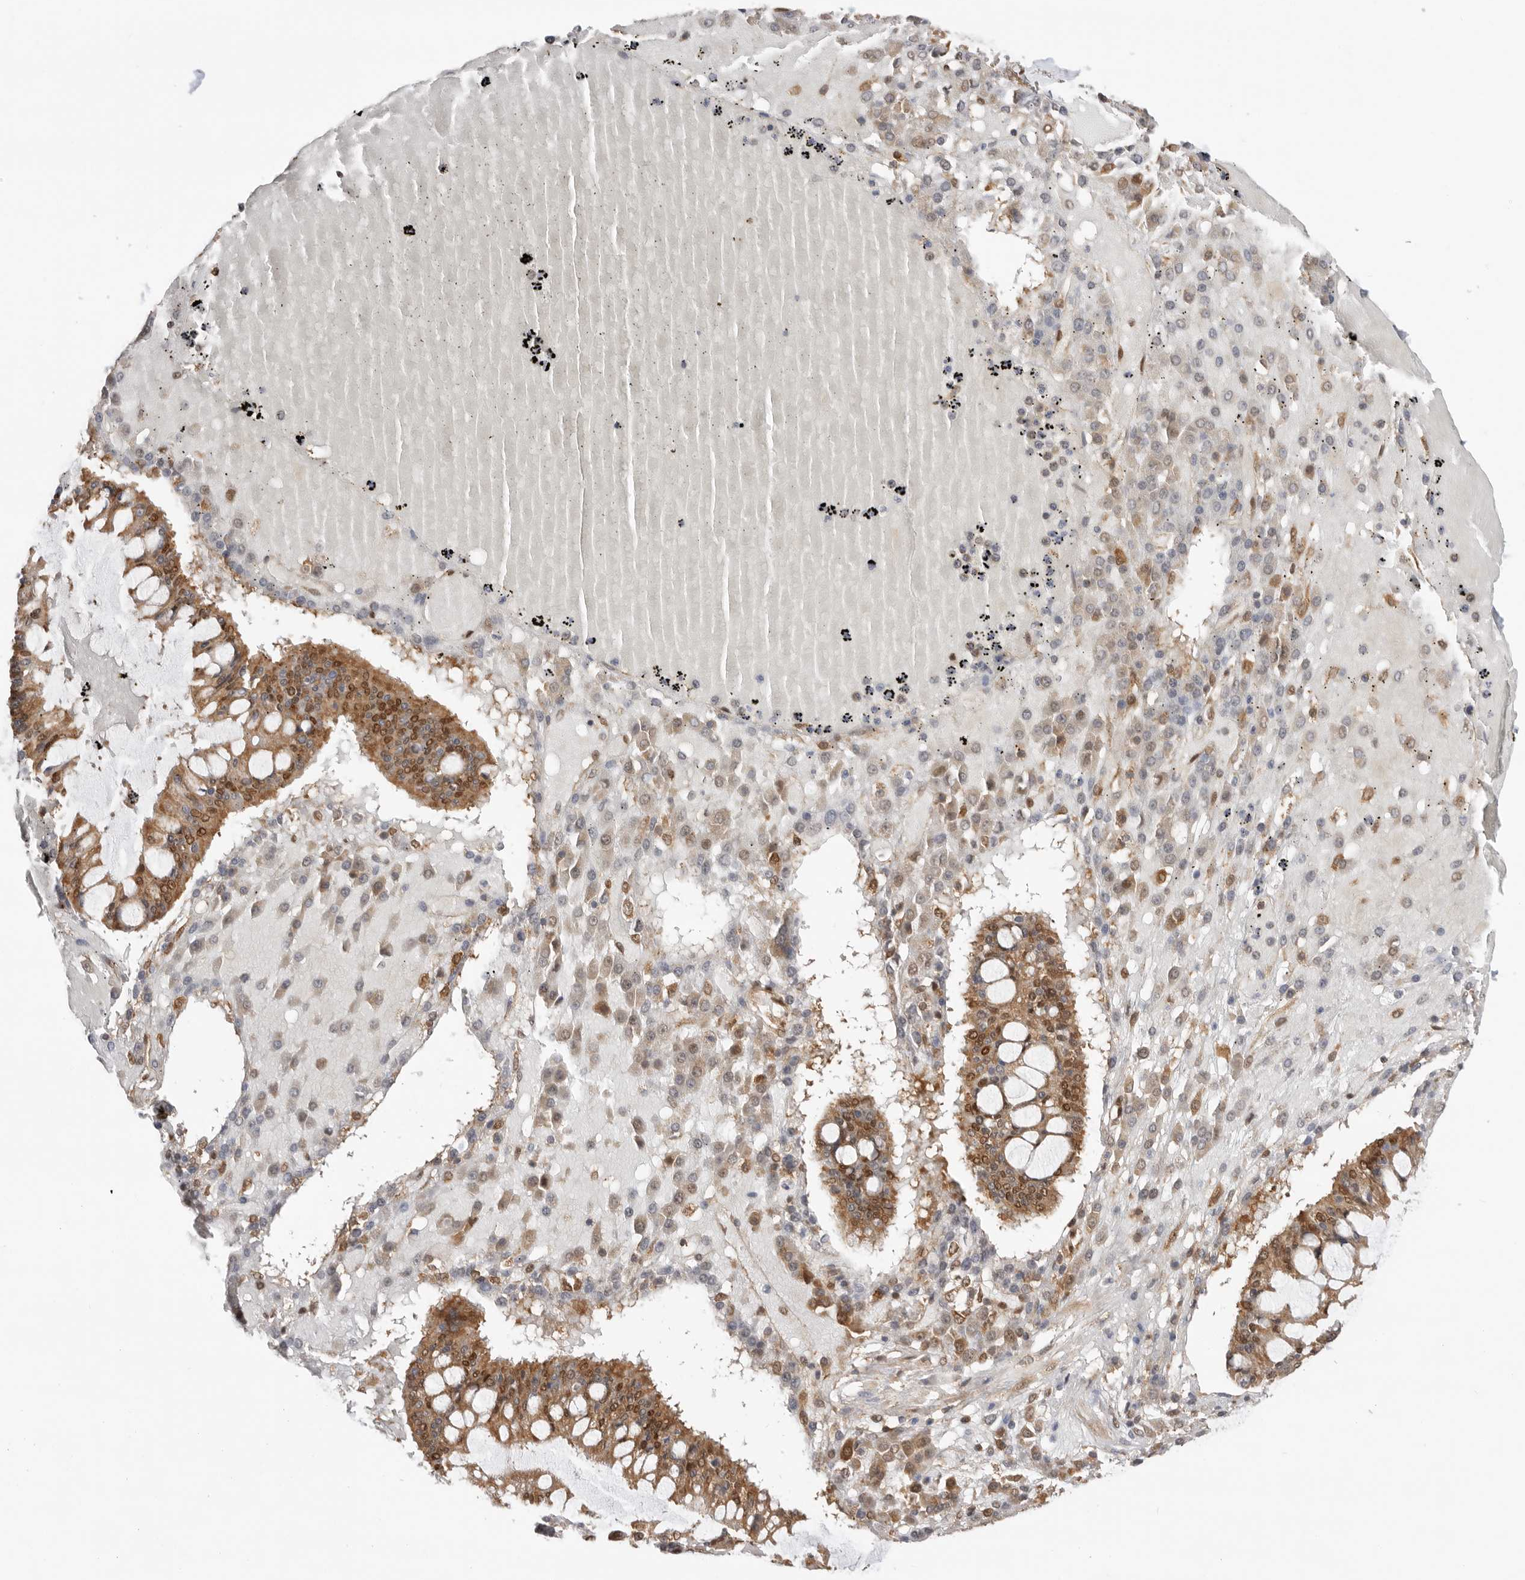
{"staining": {"intensity": "moderate", "quantity": ">75%", "location": "cytoplasmic/membranous,nuclear"}, "tissue": "ovarian cancer", "cell_type": "Tumor cells", "image_type": "cancer", "snomed": [{"axis": "morphology", "description": "Cystadenocarcinoma, mucinous, NOS"}, {"axis": "topography", "description": "Ovary"}], "caption": "Protein staining of ovarian mucinous cystadenocarcinoma tissue exhibits moderate cytoplasmic/membranous and nuclear staining in about >75% of tumor cells.", "gene": "DCAF8", "patient": {"sex": "female", "age": 73}}